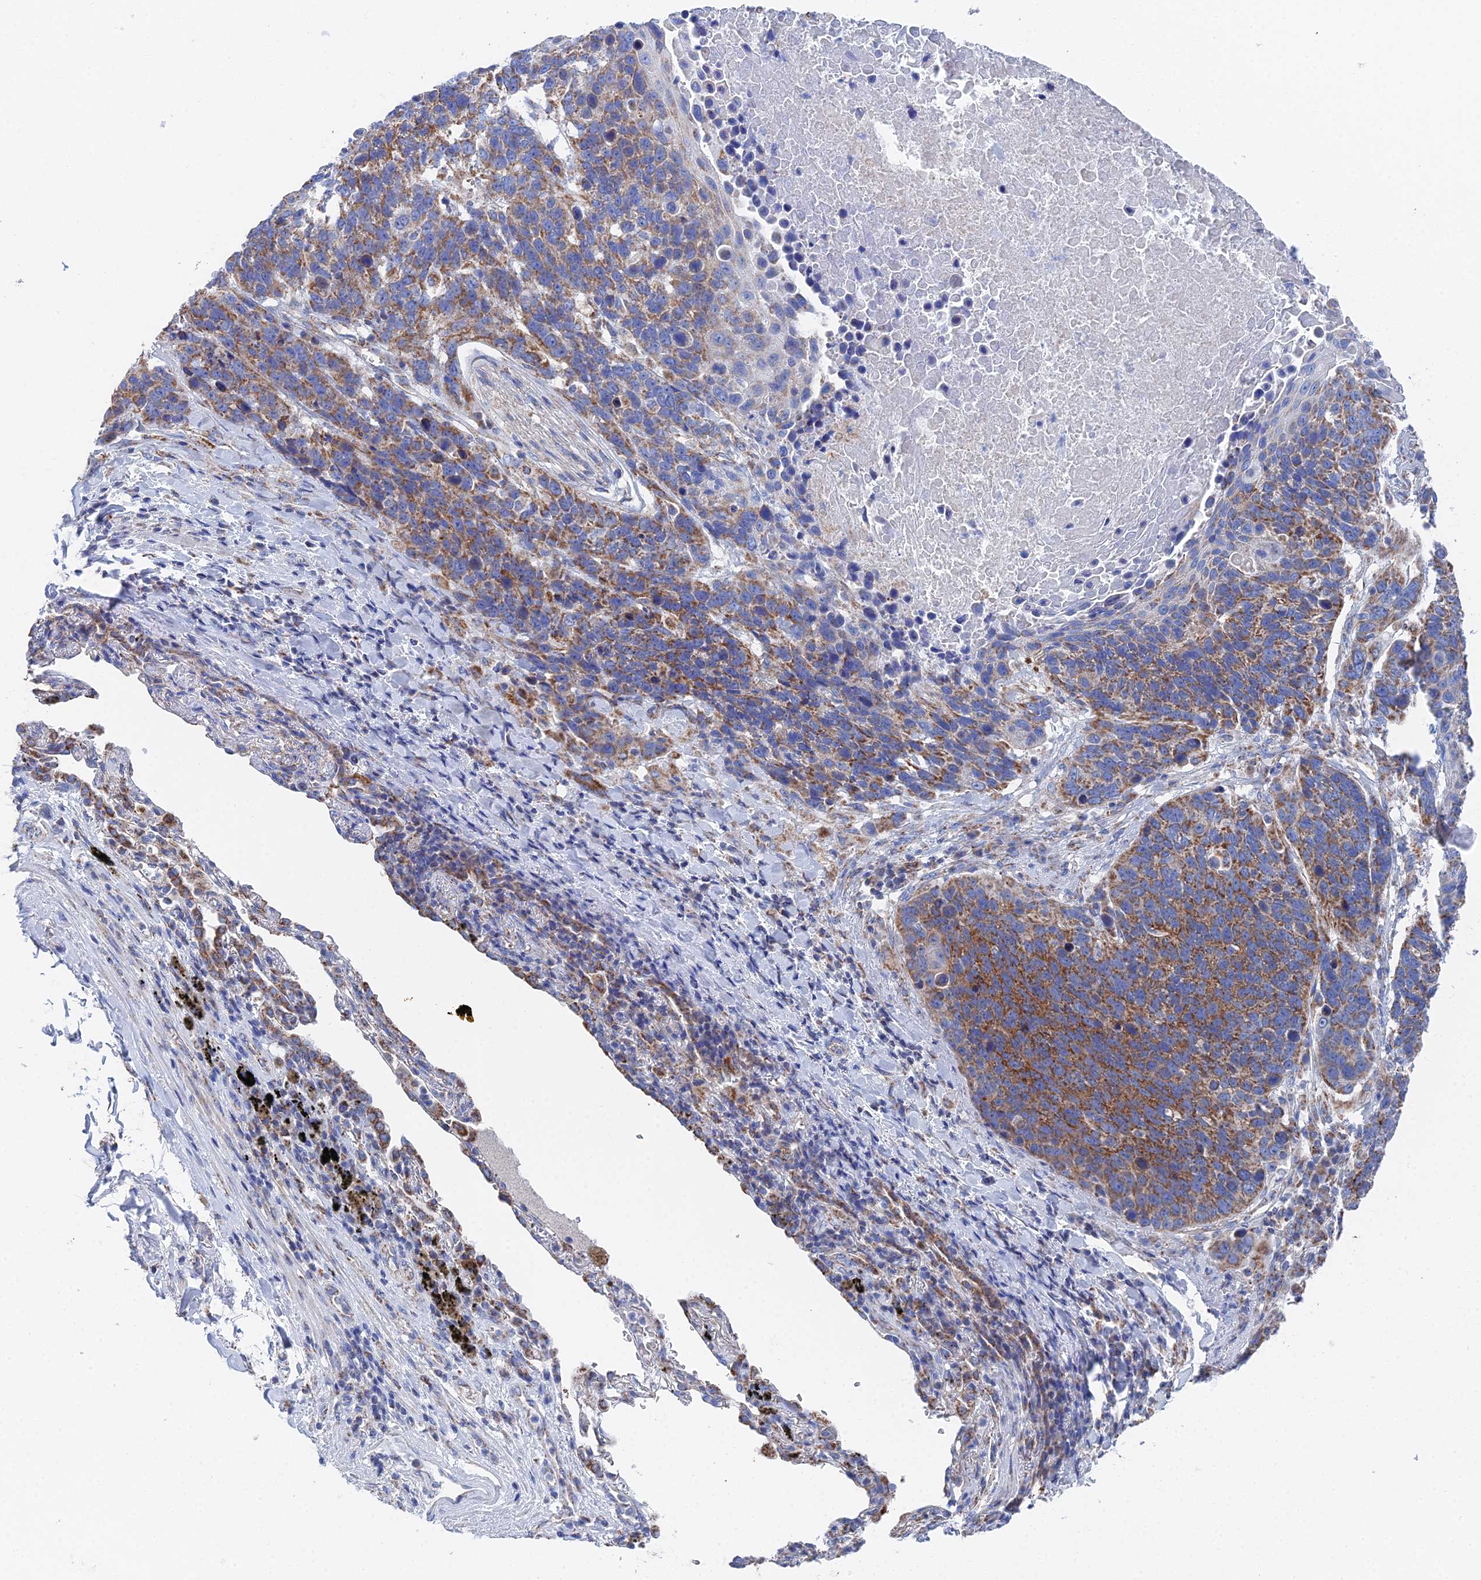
{"staining": {"intensity": "moderate", "quantity": ">75%", "location": "cytoplasmic/membranous"}, "tissue": "lung cancer", "cell_type": "Tumor cells", "image_type": "cancer", "snomed": [{"axis": "morphology", "description": "Squamous cell carcinoma, NOS"}, {"axis": "topography", "description": "Lung"}], "caption": "Brown immunohistochemical staining in lung squamous cell carcinoma exhibits moderate cytoplasmic/membranous positivity in about >75% of tumor cells.", "gene": "IFT80", "patient": {"sex": "male", "age": 66}}